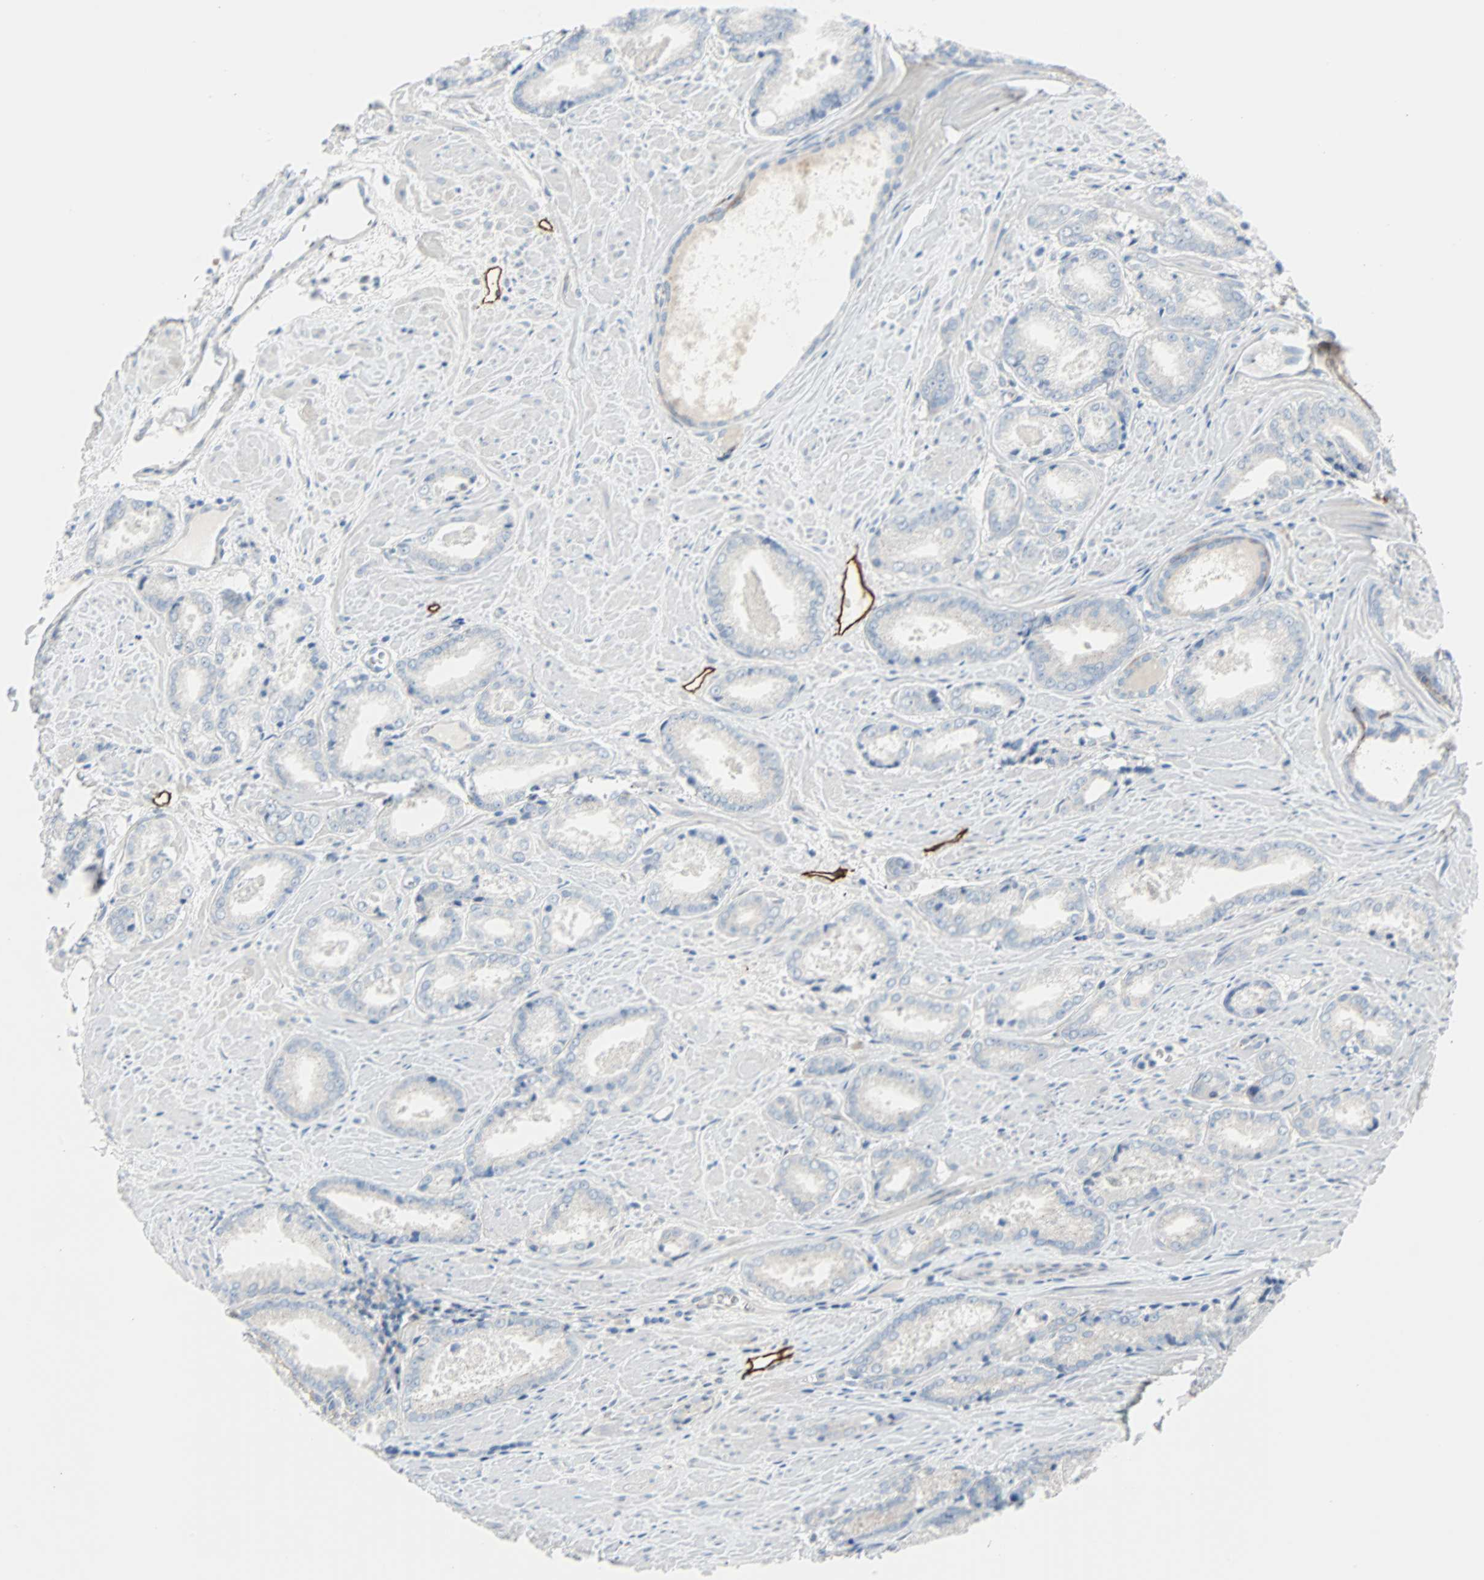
{"staining": {"intensity": "negative", "quantity": "none", "location": "none"}, "tissue": "prostate cancer", "cell_type": "Tumor cells", "image_type": "cancer", "snomed": [{"axis": "morphology", "description": "Adenocarcinoma, Low grade"}, {"axis": "topography", "description": "Prostate"}], "caption": "This photomicrograph is of prostate adenocarcinoma (low-grade) stained with IHC to label a protein in brown with the nuclei are counter-stained blue. There is no expression in tumor cells. The staining is performed using DAB brown chromogen with nuclei counter-stained in using hematoxylin.", "gene": "PDPN", "patient": {"sex": "male", "age": 64}}